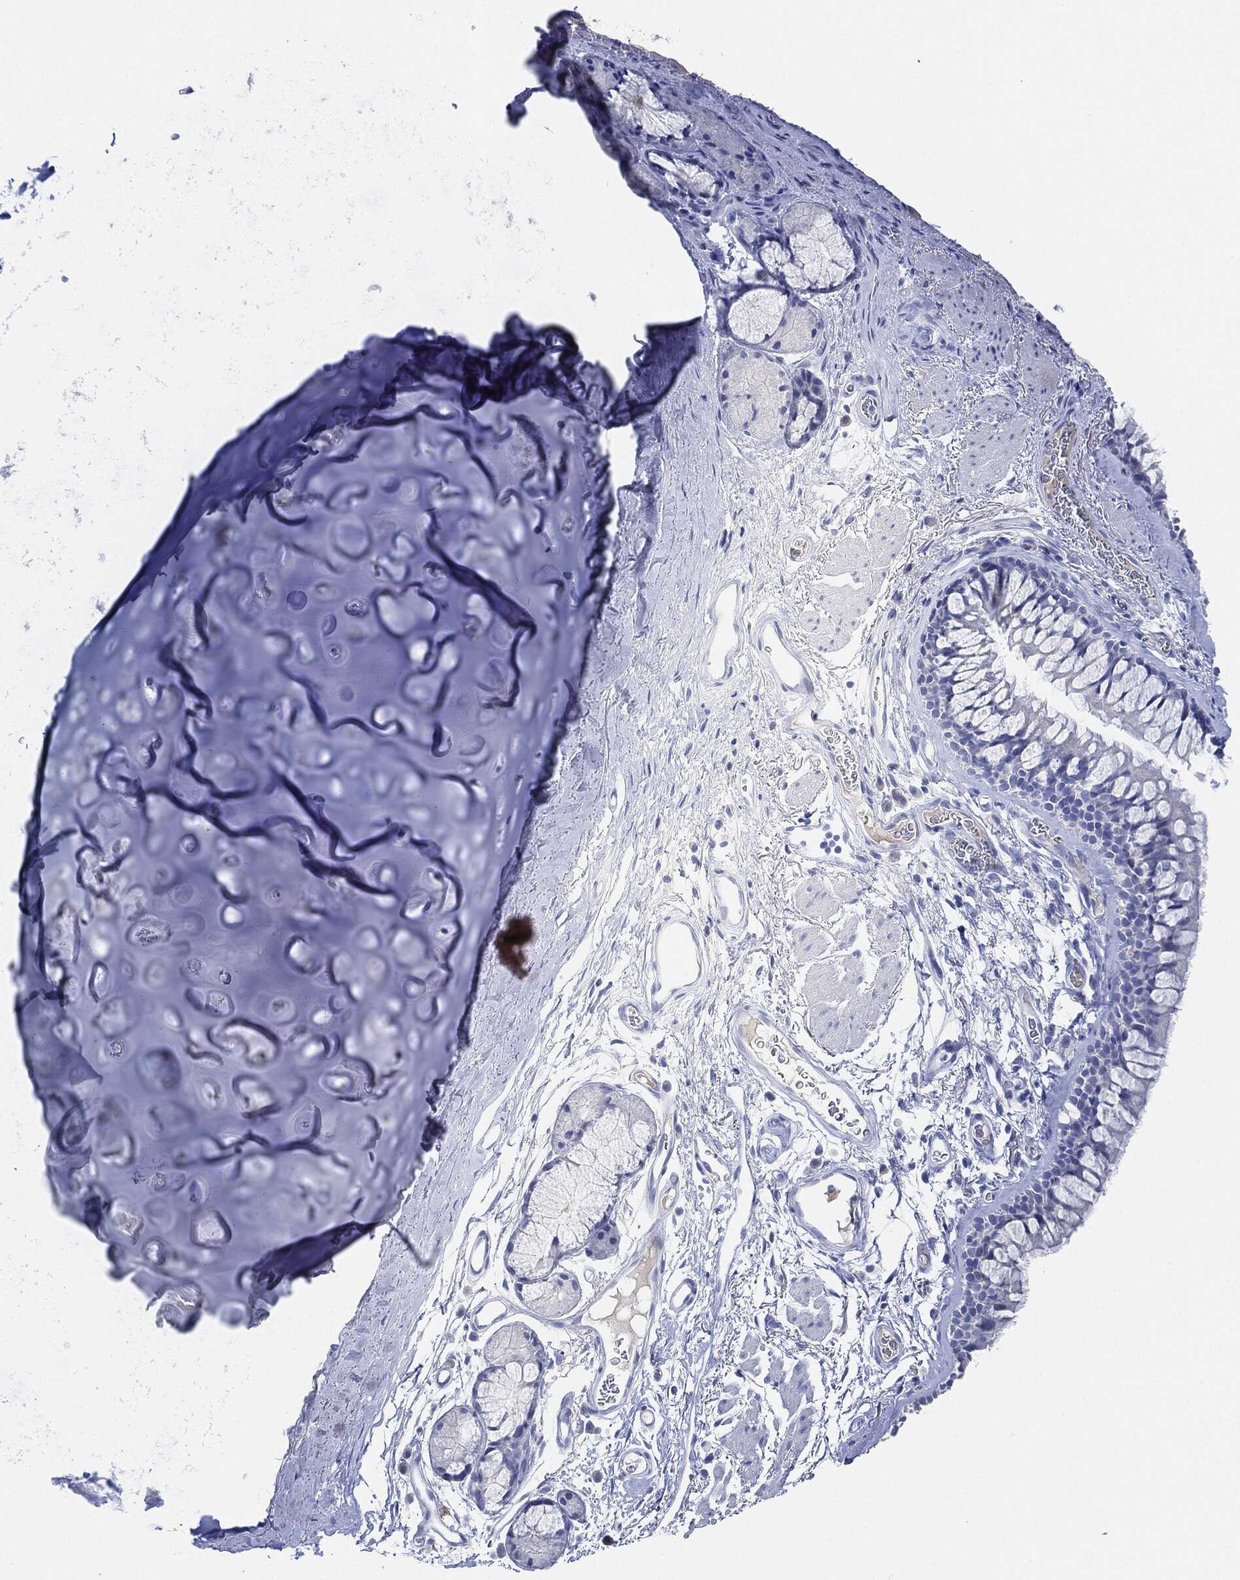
{"staining": {"intensity": "negative", "quantity": "none", "location": "none"}, "tissue": "bronchus", "cell_type": "Respiratory epithelial cells", "image_type": "normal", "snomed": [{"axis": "morphology", "description": "Normal tissue, NOS"}, {"axis": "topography", "description": "Cartilage tissue"}, {"axis": "topography", "description": "Bronchus"}], "caption": "Immunohistochemical staining of normal human bronchus demonstrates no significant expression in respiratory epithelial cells.", "gene": "AFP", "patient": {"sex": "female", "age": 79}}